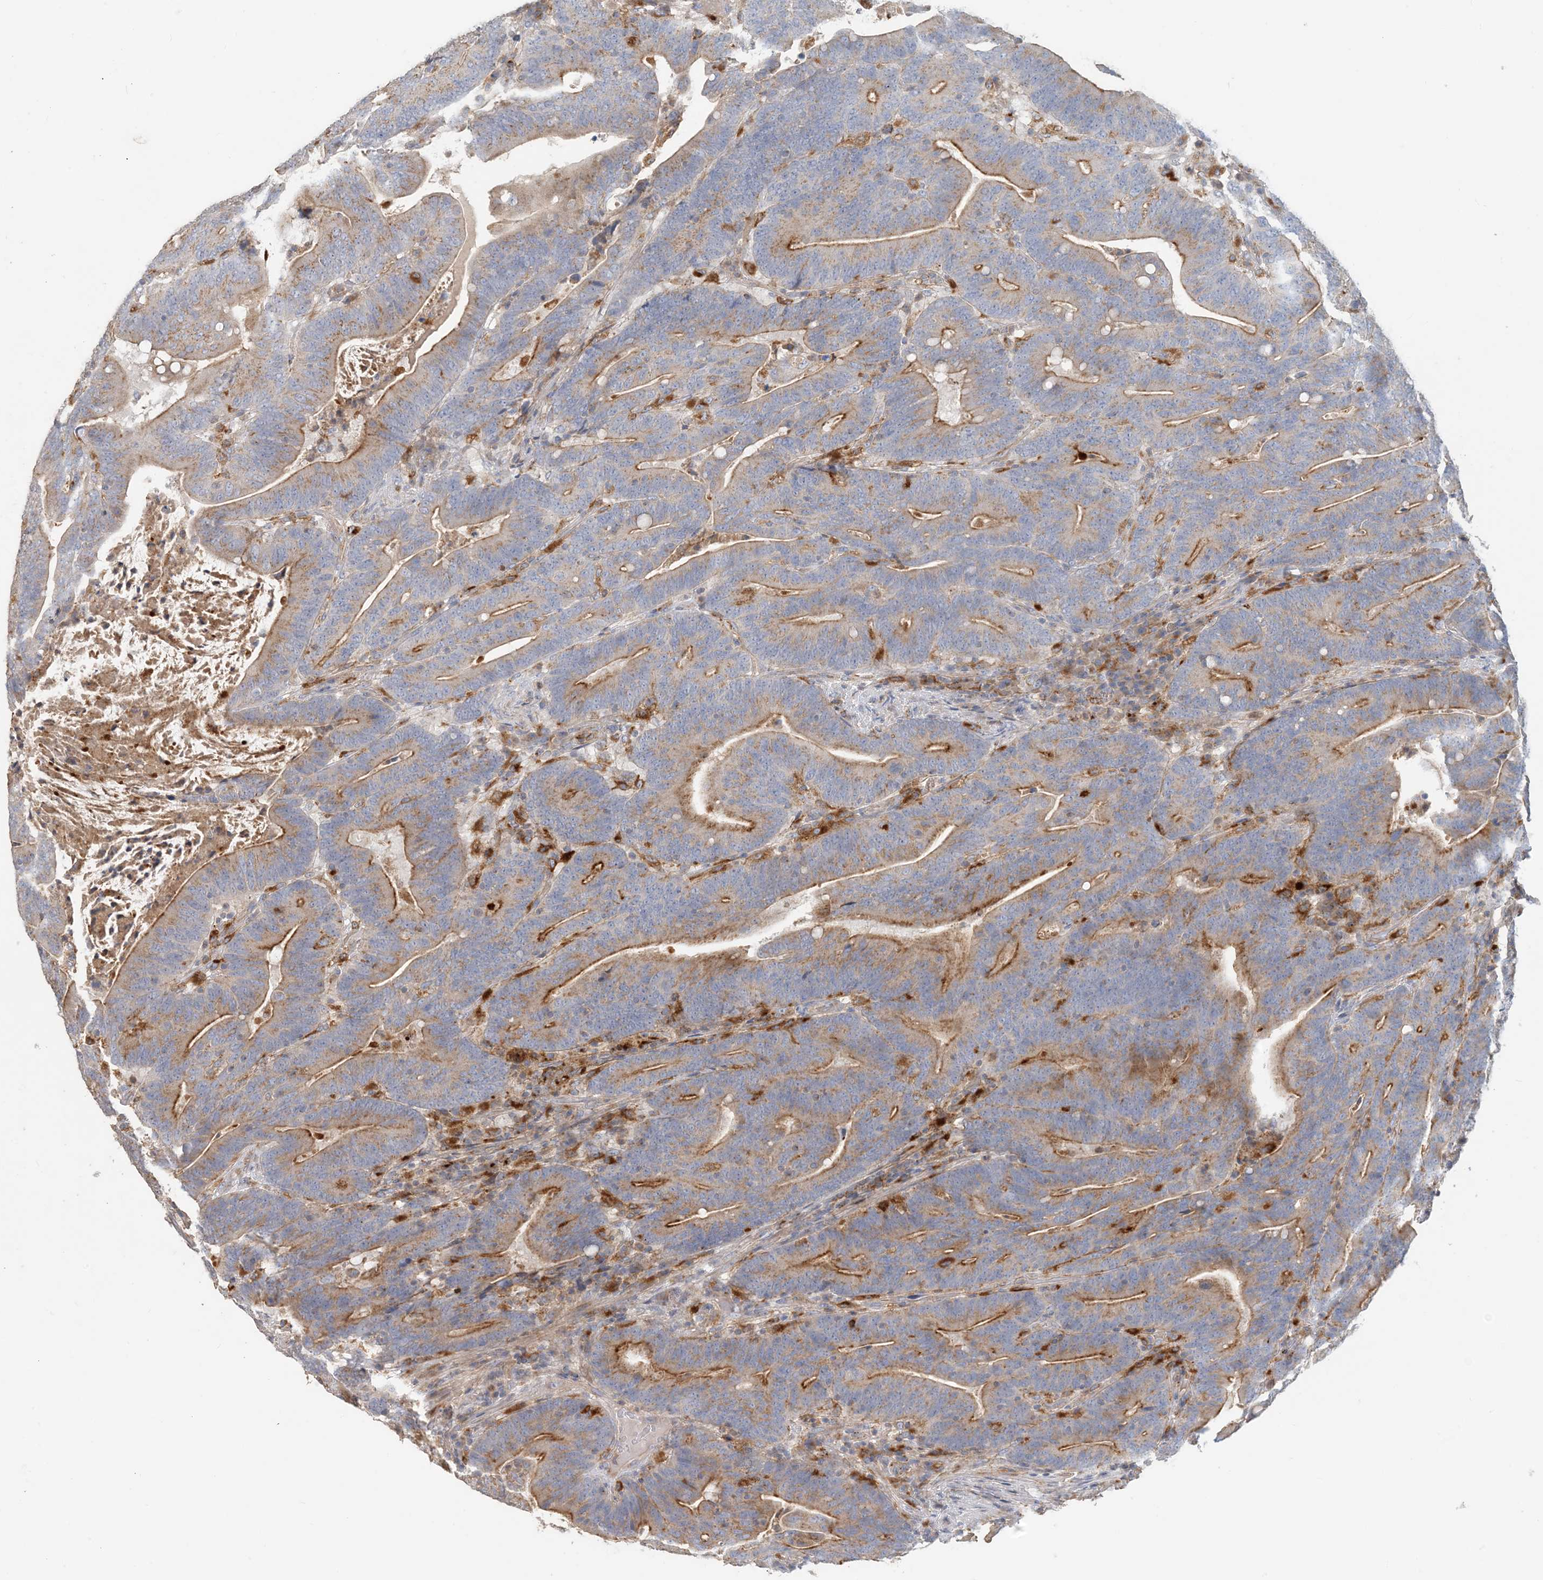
{"staining": {"intensity": "moderate", "quantity": ">75%", "location": "cytoplasmic/membranous"}, "tissue": "colorectal cancer", "cell_type": "Tumor cells", "image_type": "cancer", "snomed": [{"axis": "morphology", "description": "Adenocarcinoma, NOS"}, {"axis": "topography", "description": "Colon"}], "caption": "Immunohistochemical staining of colorectal cancer (adenocarcinoma) shows moderate cytoplasmic/membranous protein positivity in about >75% of tumor cells.", "gene": "SPPL2A", "patient": {"sex": "female", "age": 66}}